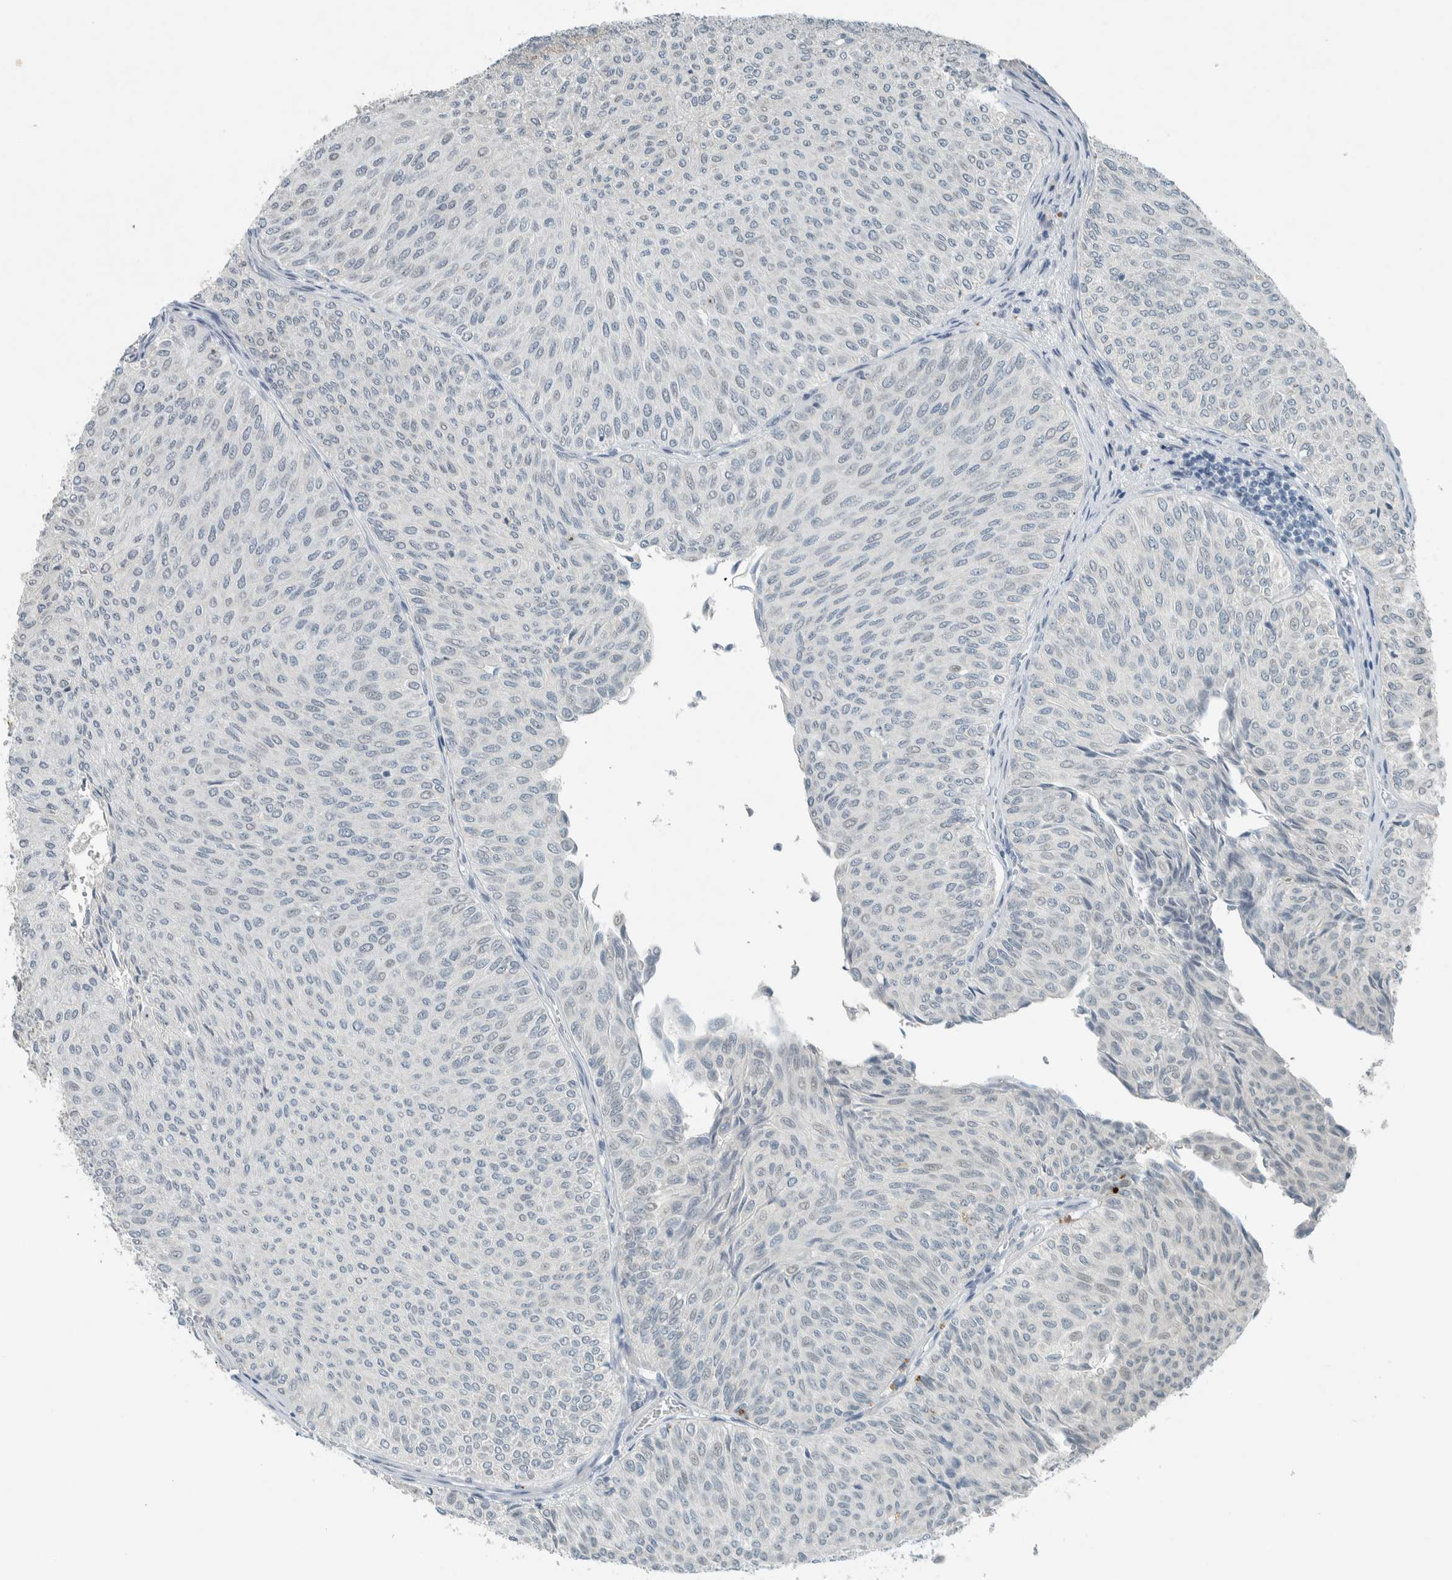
{"staining": {"intensity": "negative", "quantity": "none", "location": "none"}, "tissue": "urothelial cancer", "cell_type": "Tumor cells", "image_type": "cancer", "snomed": [{"axis": "morphology", "description": "Urothelial carcinoma, Low grade"}, {"axis": "topography", "description": "Urinary bladder"}], "caption": "A histopathology image of human urothelial cancer is negative for staining in tumor cells.", "gene": "CERCAM", "patient": {"sex": "male", "age": 78}}